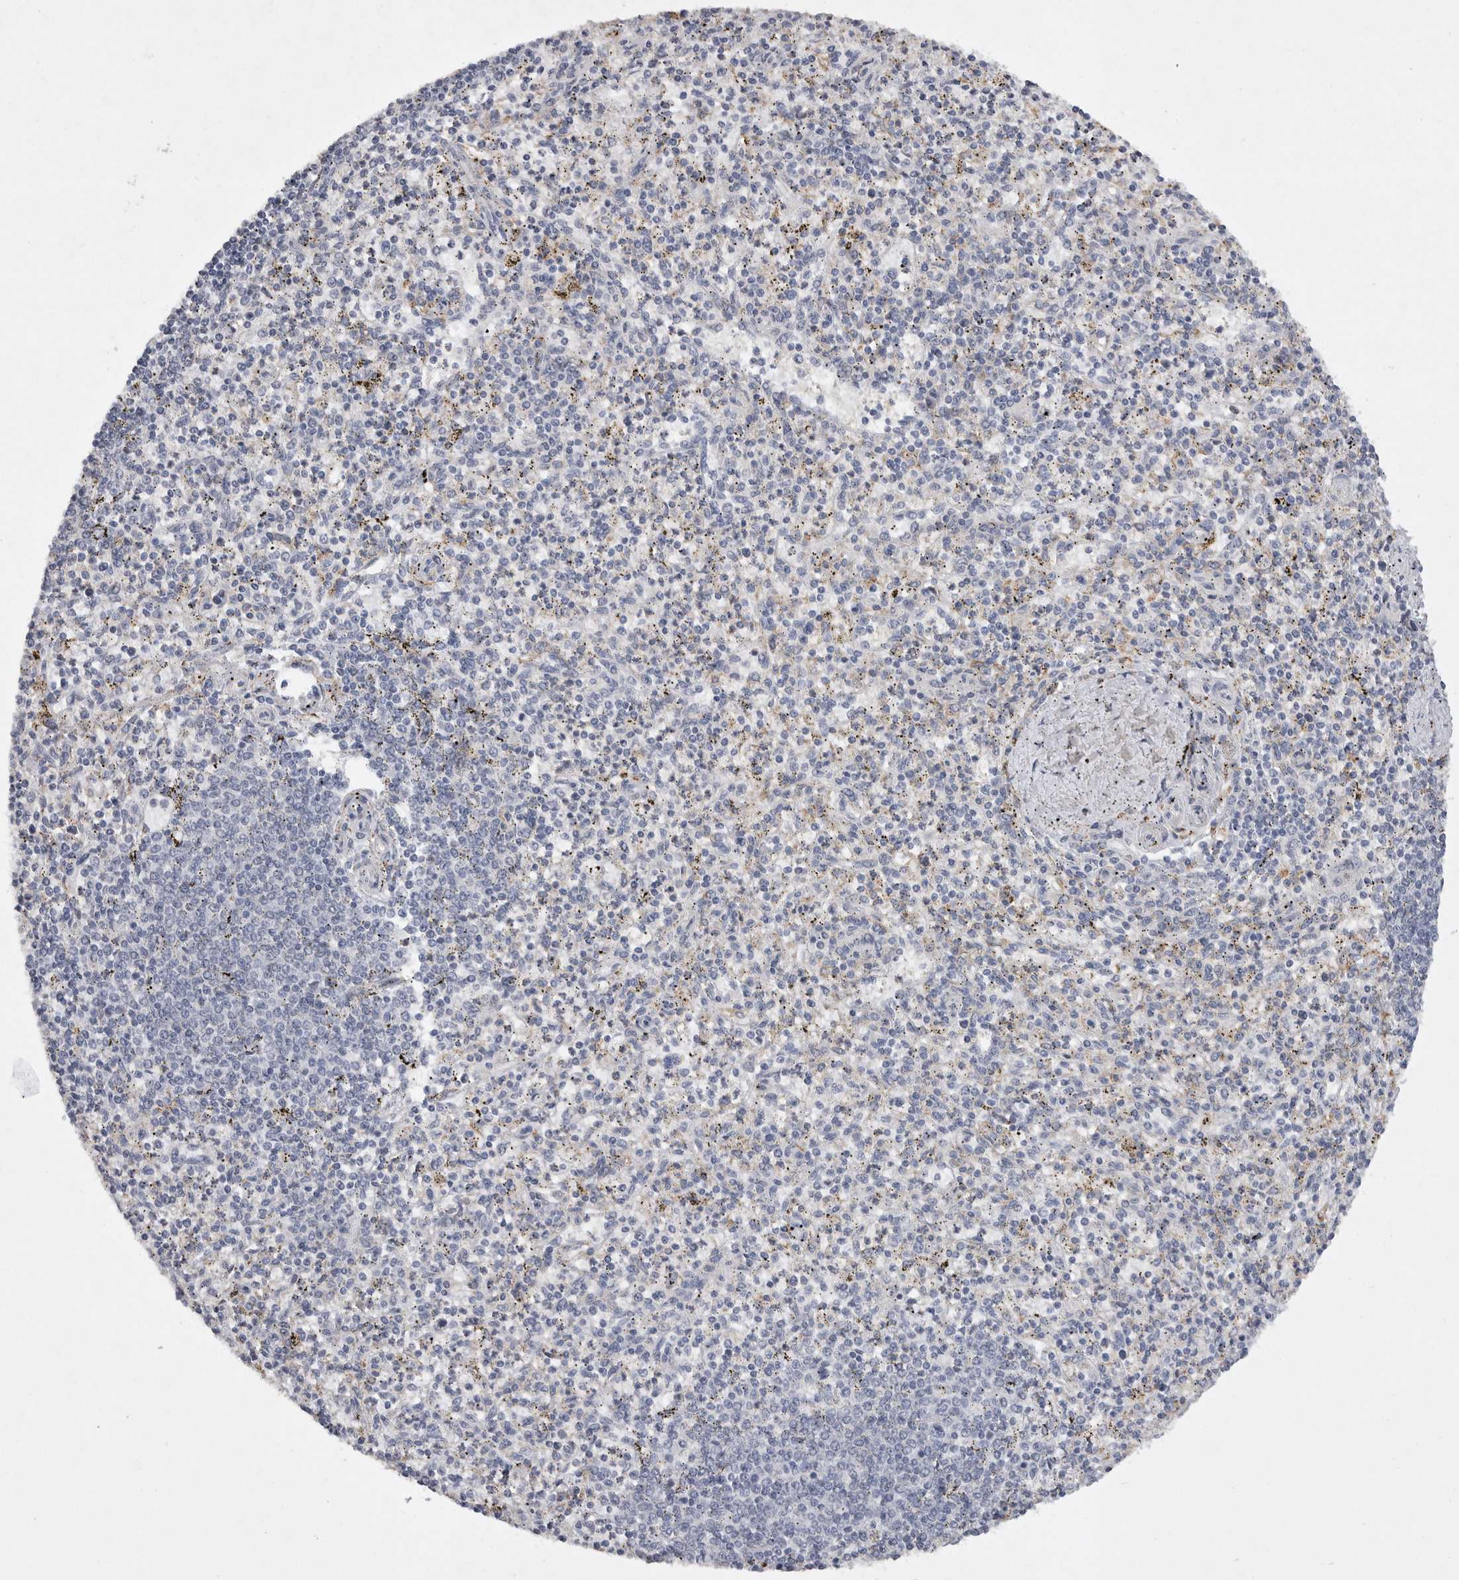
{"staining": {"intensity": "negative", "quantity": "none", "location": "none"}, "tissue": "spleen", "cell_type": "Cells in red pulp", "image_type": "normal", "snomed": [{"axis": "morphology", "description": "Normal tissue, NOS"}, {"axis": "topography", "description": "Spleen"}], "caption": "Immunohistochemical staining of benign spleen demonstrates no significant positivity in cells in red pulp.", "gene": "EDEM3", "patient": {"sex": "male", "age": 72}}